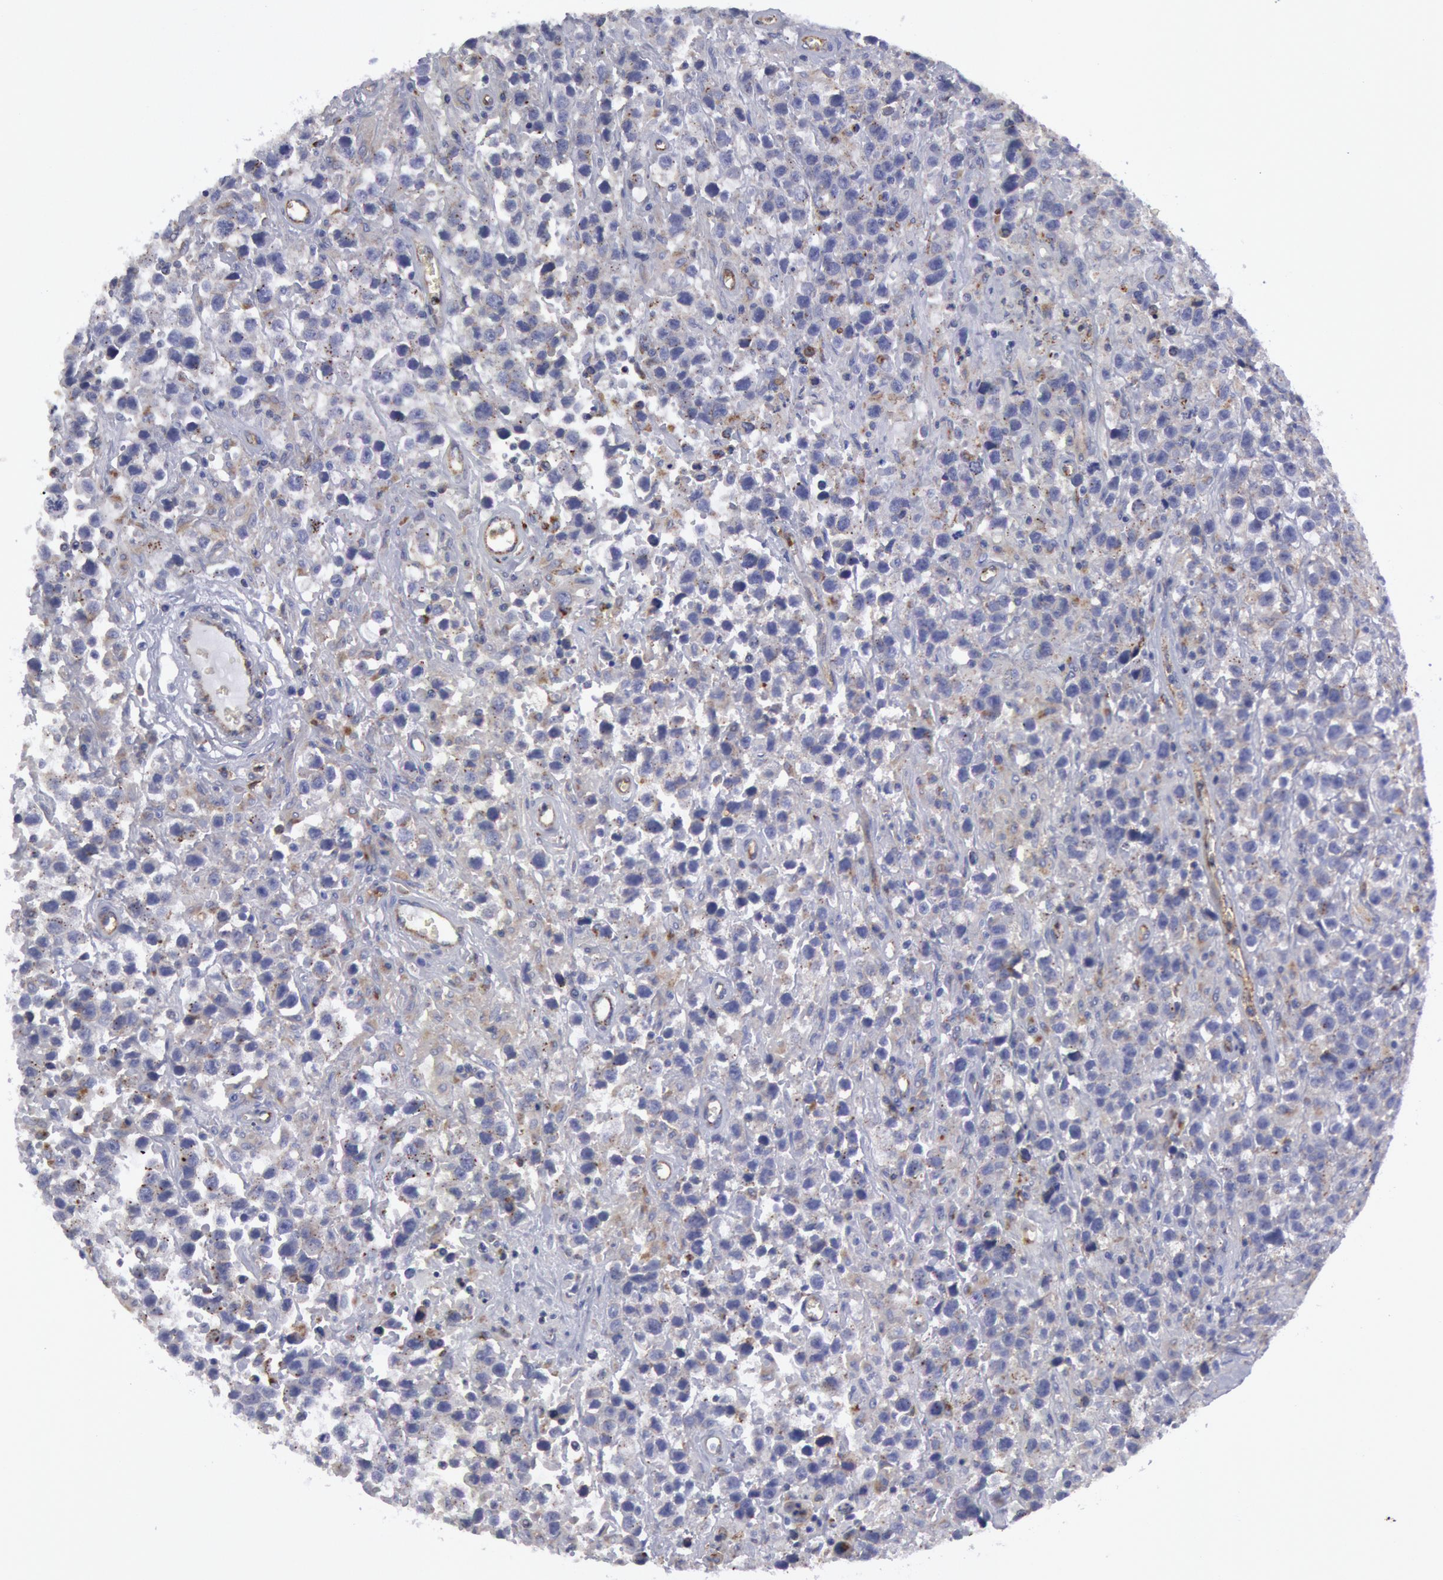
{"staining": {"intensity": "negative", "quantity": "none", "location": "none"}, "tissue": "testis cancer", "cell_type": "Tumor cells", "image_type": "cancer", "snomed": [{"axis": "morphology", "description": "Seminoma, NOS"}, {"axis": "topography", "description": "Testis"}], "caption": "Human seminoma (testis) stained for a protein using immunohistochemistry demonstrates no staining in tumor cells.", "gene": "FLOT1", "patient": {"sex": "male", "age": 43}}